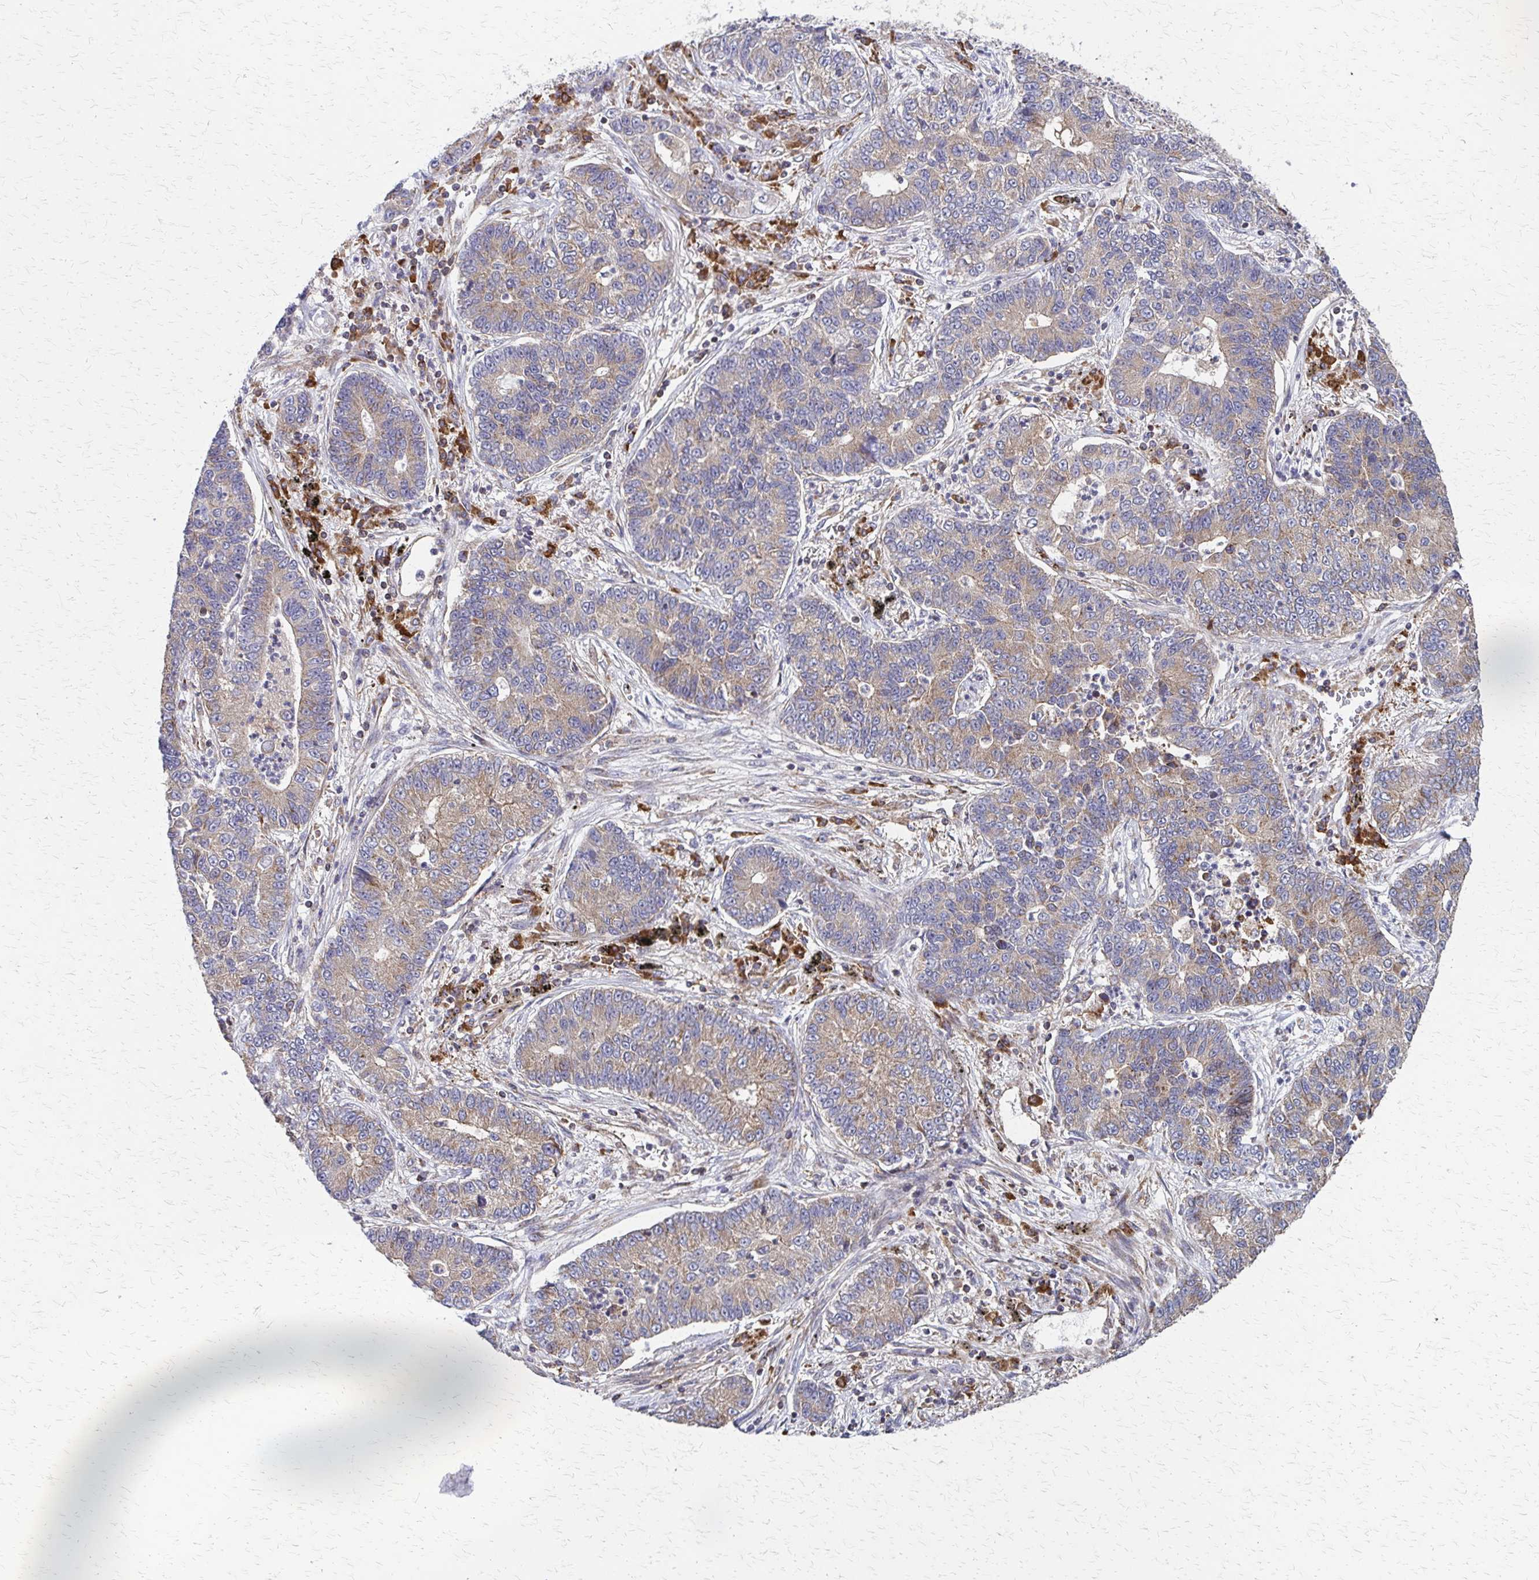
{"staining": {"intensity": "moderate", "quantity": "25%-75%", "location": "cytoplasmic/membranous"}, "tissue": "lung cancer", "cell_type": "Tumor cells", "image_type": "cancer", "snomed": [{"axis": "morphology", "description": "Adenocarcinoma, NOS"}, {"axis": "topography", "description": "Lung"}], "caption": "Human adenocarcinoma (lung) stained for a protein (brown) exhibits moderate cytoplasmic/membranous positive positivity in approximately 25%-75% of tumor cells.", "gene": "EEF2", "patient": {"sex": "female", "age": 57}}